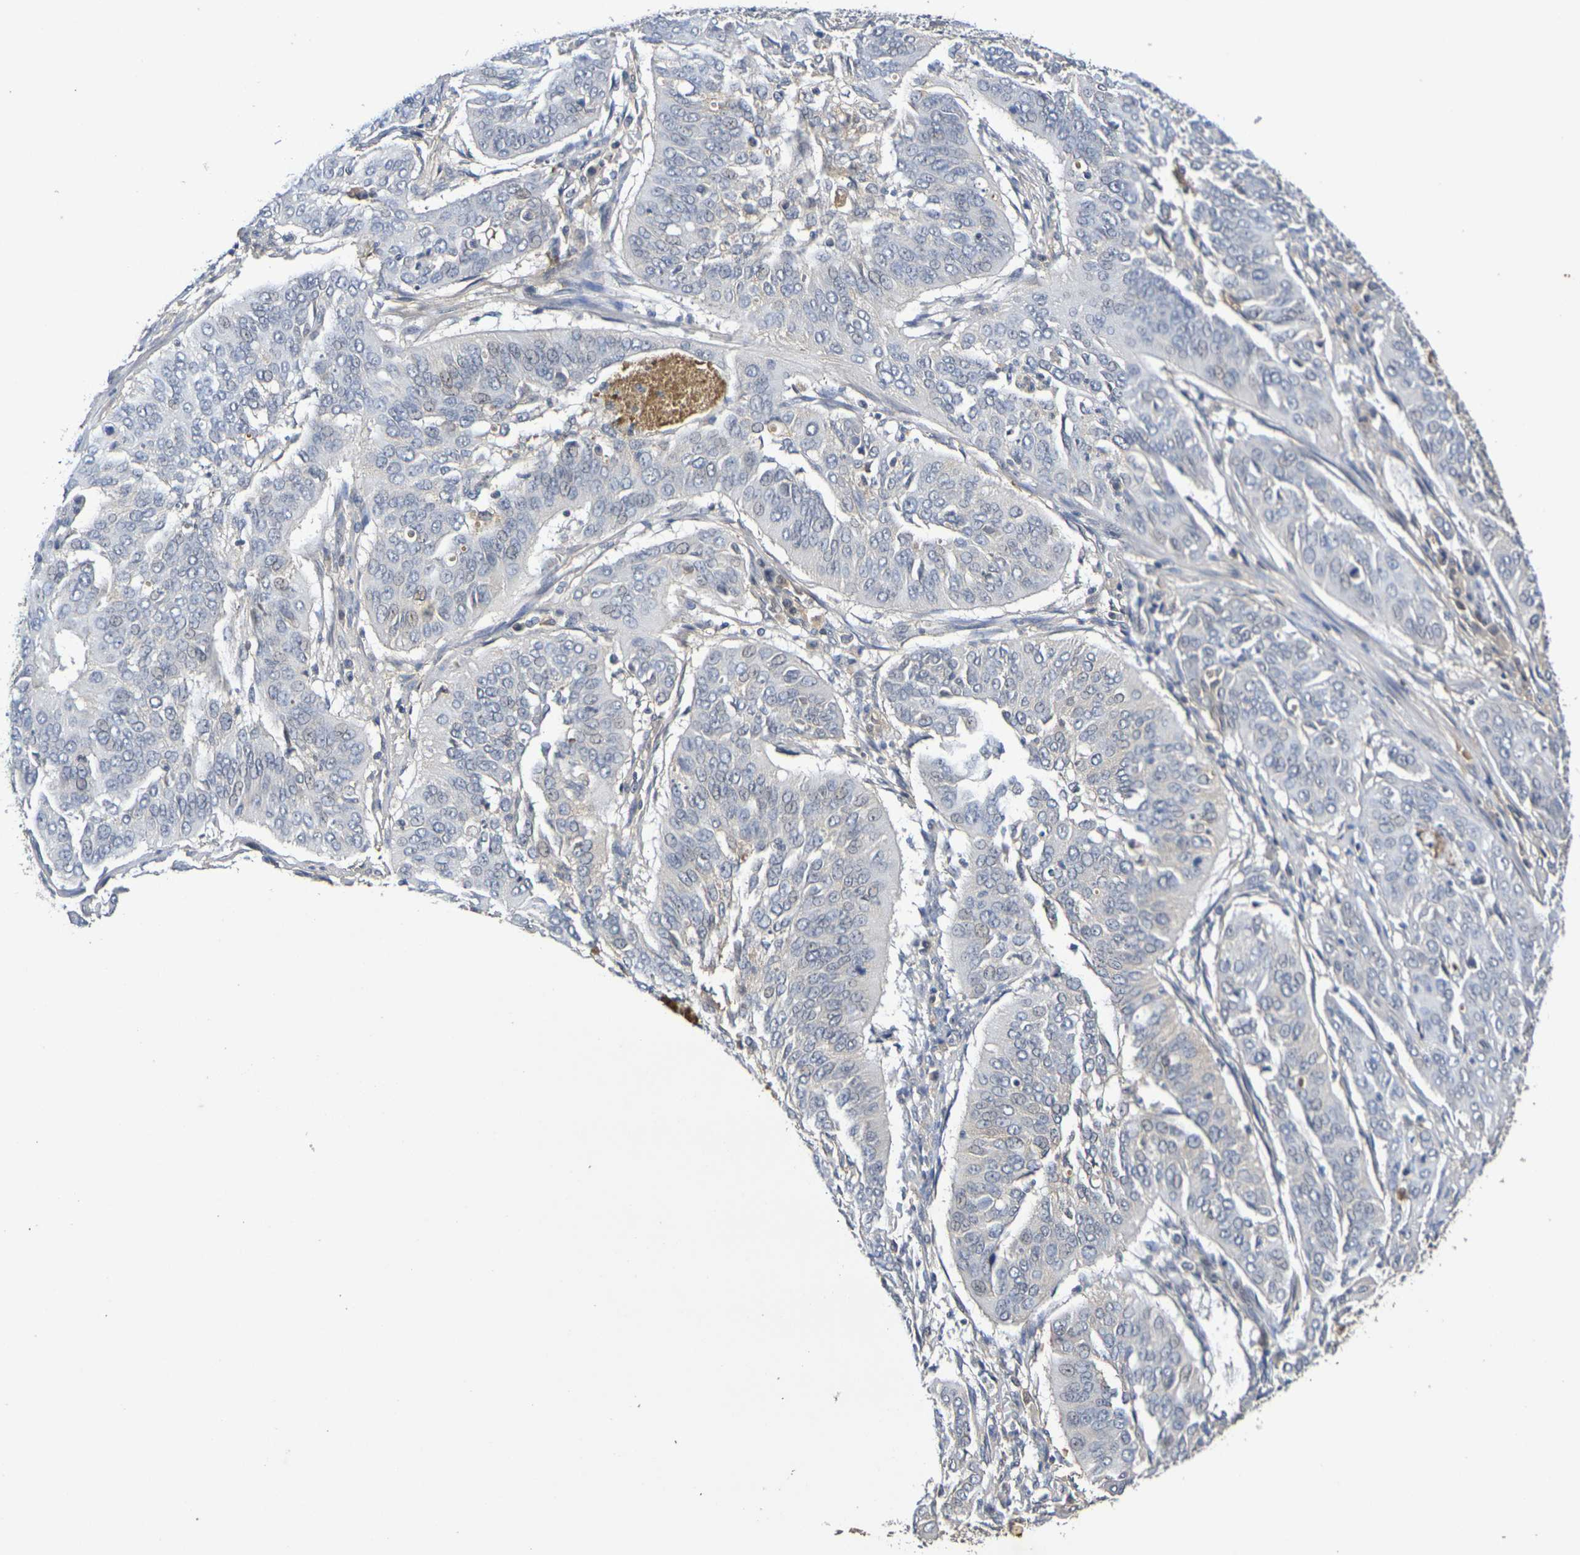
{"staining": {"intensity": "negative", "quantity": "none", "location": "none"}, "tissue": "cervical cancer", "cell_type": "Tumor cells", "image_type": "cancer", "snomed": [{"axis": "morphology", "description": "Normal tissue, NOS"}, {"axis": "morphology", "description": "Squamous cell carcinoma, NOS"}, {"axis": "topography", "description": "Cervix"}], "caption": "Immunohistochemistry (IHC) photomicrograph of cervical squamous cell carcinoma stained for a protein (brown), which demonstrates no positivity in tumor cells.", "gene": "TERF2", "patient": {"sex": "female", "age": 39}}